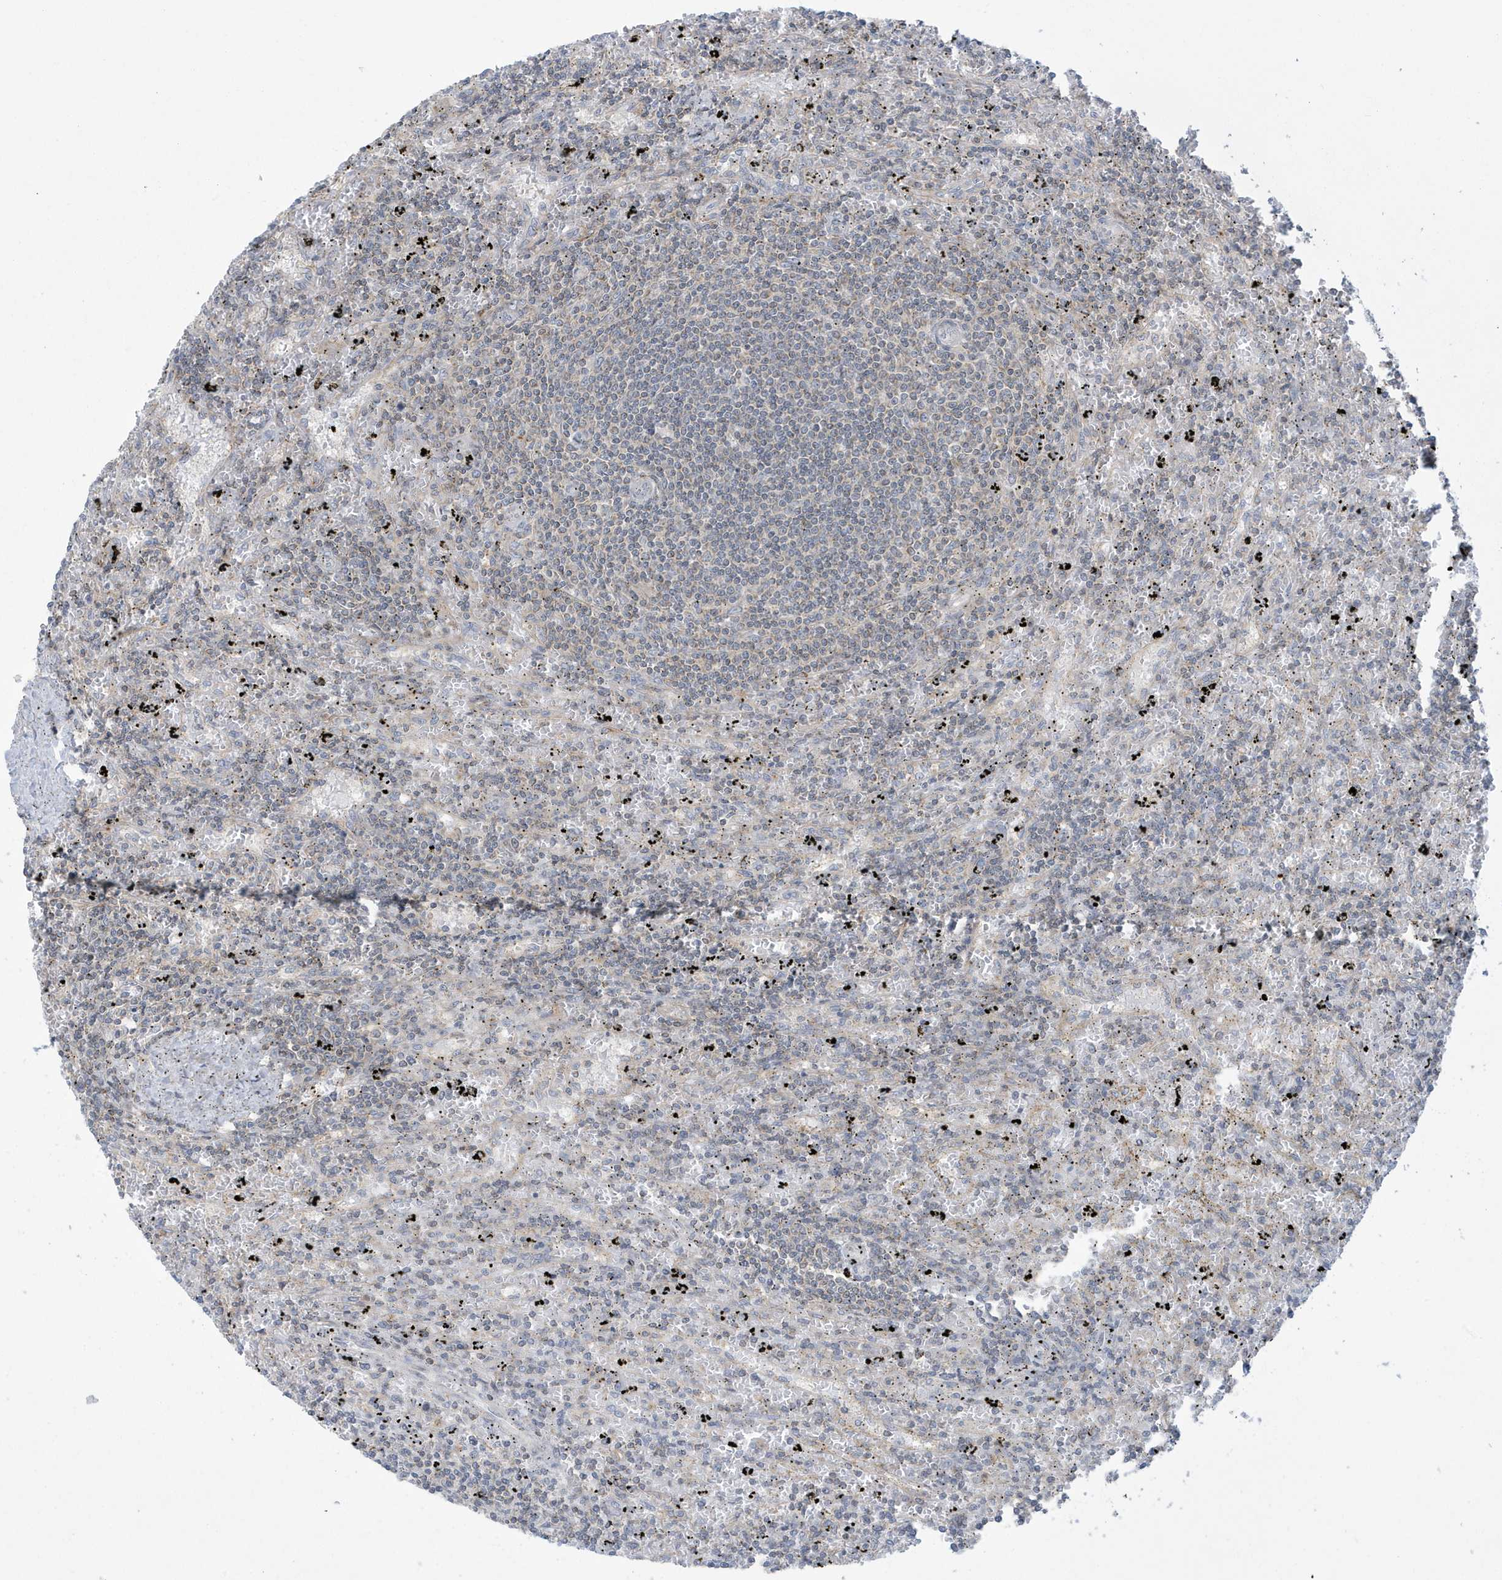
{"staining": {"intensity": "negative", "quantity": "none", "location": "none"}, "tissue": "lymphoma", "cell_type": "Tumor cells", "image_type": "cancer", "snomed": [{"axis": "morphology", "description": "Malignant lymphoma, non-Hodgkin's type, Low grade"}, {"axis": "topography", "description": "Spleen"}], "caption": "Protein analysis of low-grade malignant lymphoma, non-Hodgkin's type reveals no significant staining in tumor cells.", "gene": "SLAMF9", "patient": {"sex": "male", "age": 76}}